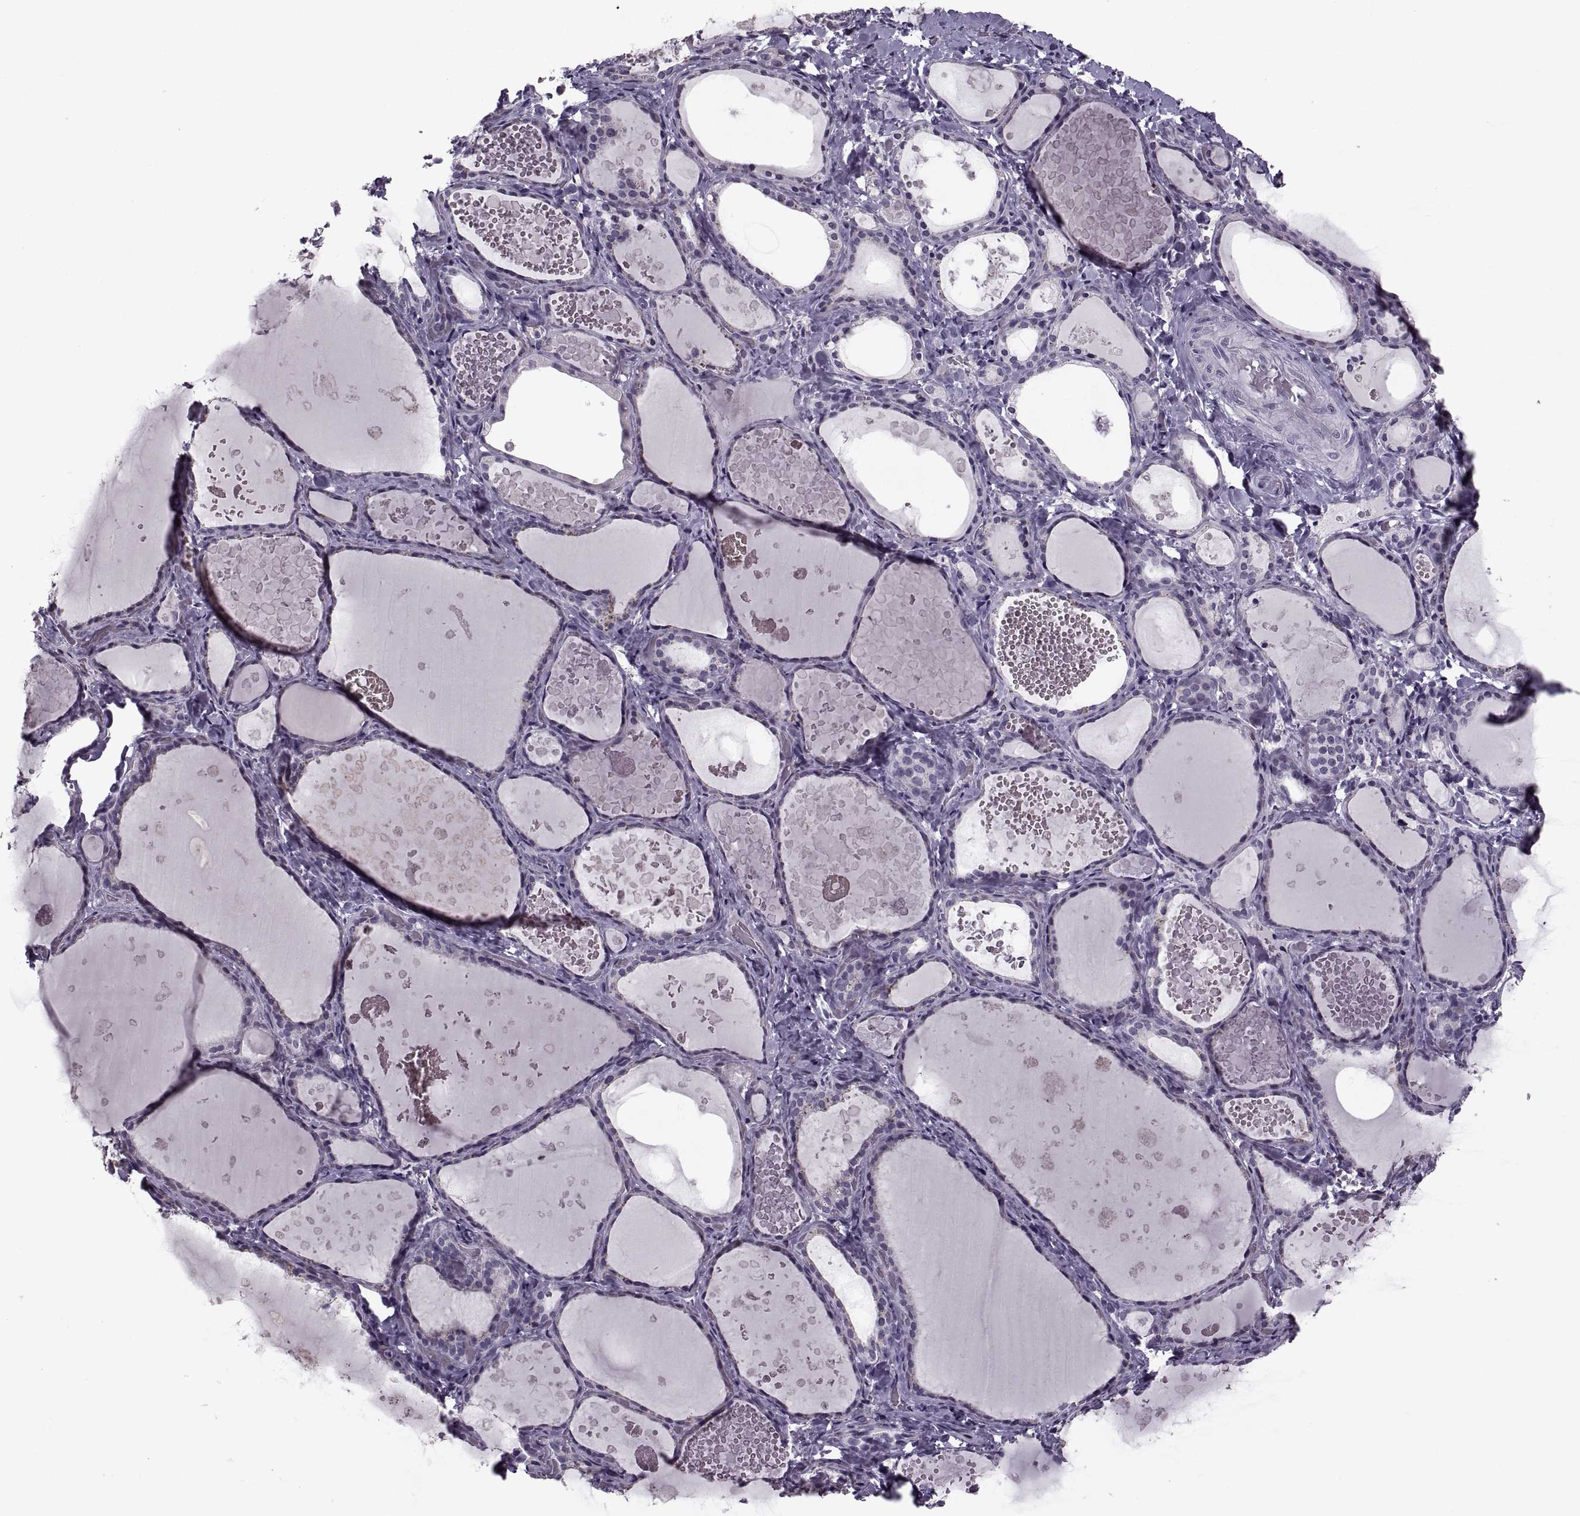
{"staining": {"intensity": "negative", "quantity": "none", "location": "none"}, "tissue": "thyroid gland", "cell_type": "Glandular cells", "image_type": "normal", "snomed": [{"axis": "morphology", "description": "Normal tissue, NOS"}, {"axis": "topography", "description": "Thyroid gland"}], "caption": "An immunohistochemistry histopathology image of benign thyroid gland is shown. There is no staining in glandular cells of thyroid gland. (DAB IHC visualized using brightfield microscopy, high magnification).", "gene": "PAGE2B", "patient": {"sex": "female", "age": 56}}